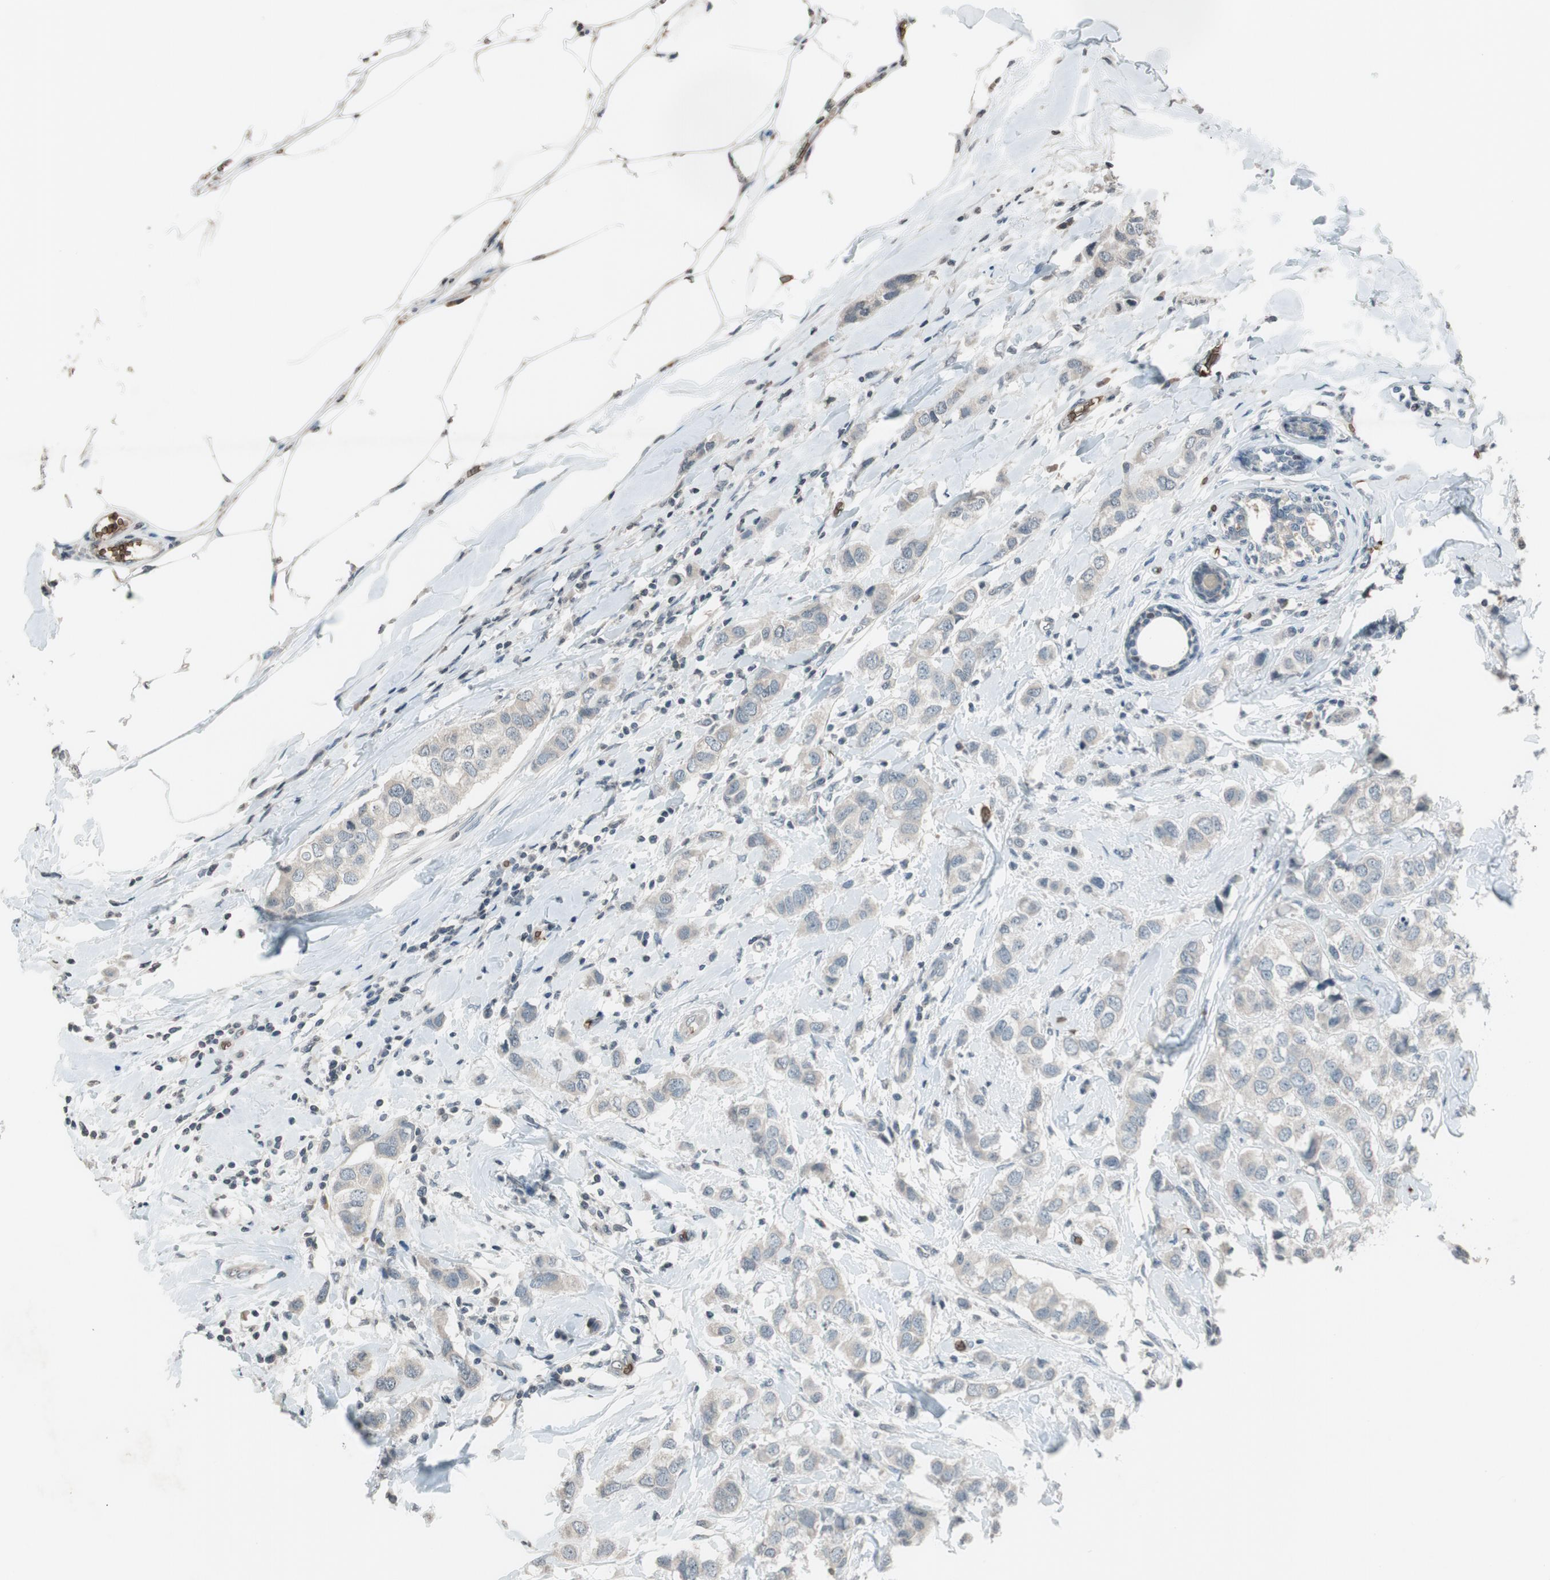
{"staining": {"intensity": "weak", "quantity": "<25%", "location": "cytoplasmic/membranous"}, "tissue": "breast cancer", "cell_type": "Tumor cells", "image_type": "cancer", "snomed": [{"axis": "morphology", "description": "Duct carcinoma"}, {"axis": "topography", "description": "Breast"}], "caption": "High magnification brightfield microscopy of breast infiltrating ductal carcinoma stained with DAB (brown) and counterstained with hematoxylin (blue): tumor cells show no significant expression.", "gene": "GYPC", "patient": {"sex": "female", "age": 50}}